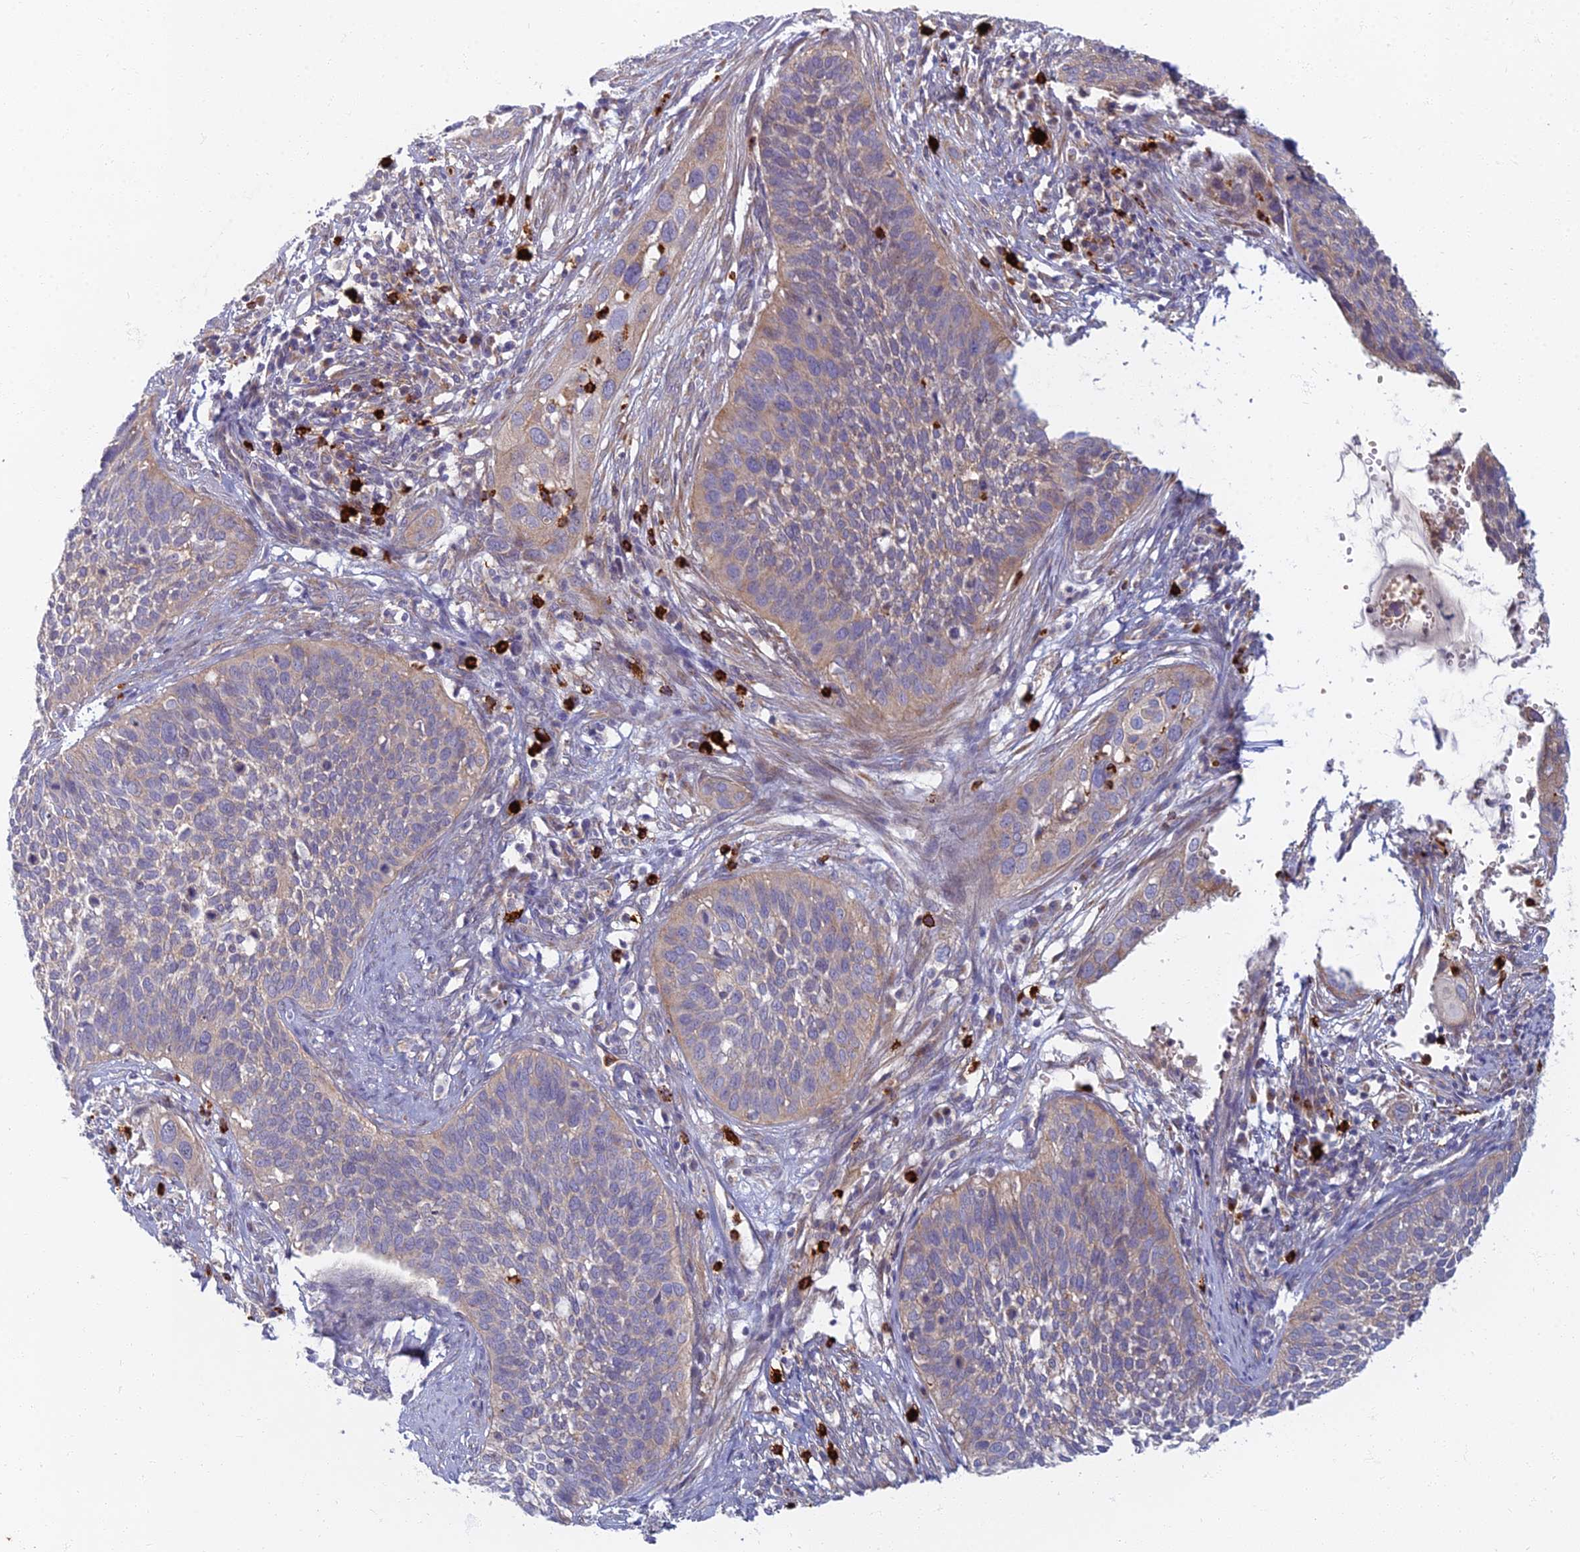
{"staining": {"intensity": "weak", "quantity": "<25%", "location": "cytoplasmic/membranous"}, "tissue": "cervical cancer", "cell_type": "Tumor cells", "image_type": "cancer", "snomed": [{"axis": "morphology", "description": "Squamous cell carcinoma, NOS"}, {"axis": "topography", "description": "Cervix"}], "caption": "Squamous cell carcinoma (cervical) stained for a protein using immunohistochemistry displays no staining tumor cells.", "gene": "PROX2", "patient": {"sex": "female", "age": 34}}